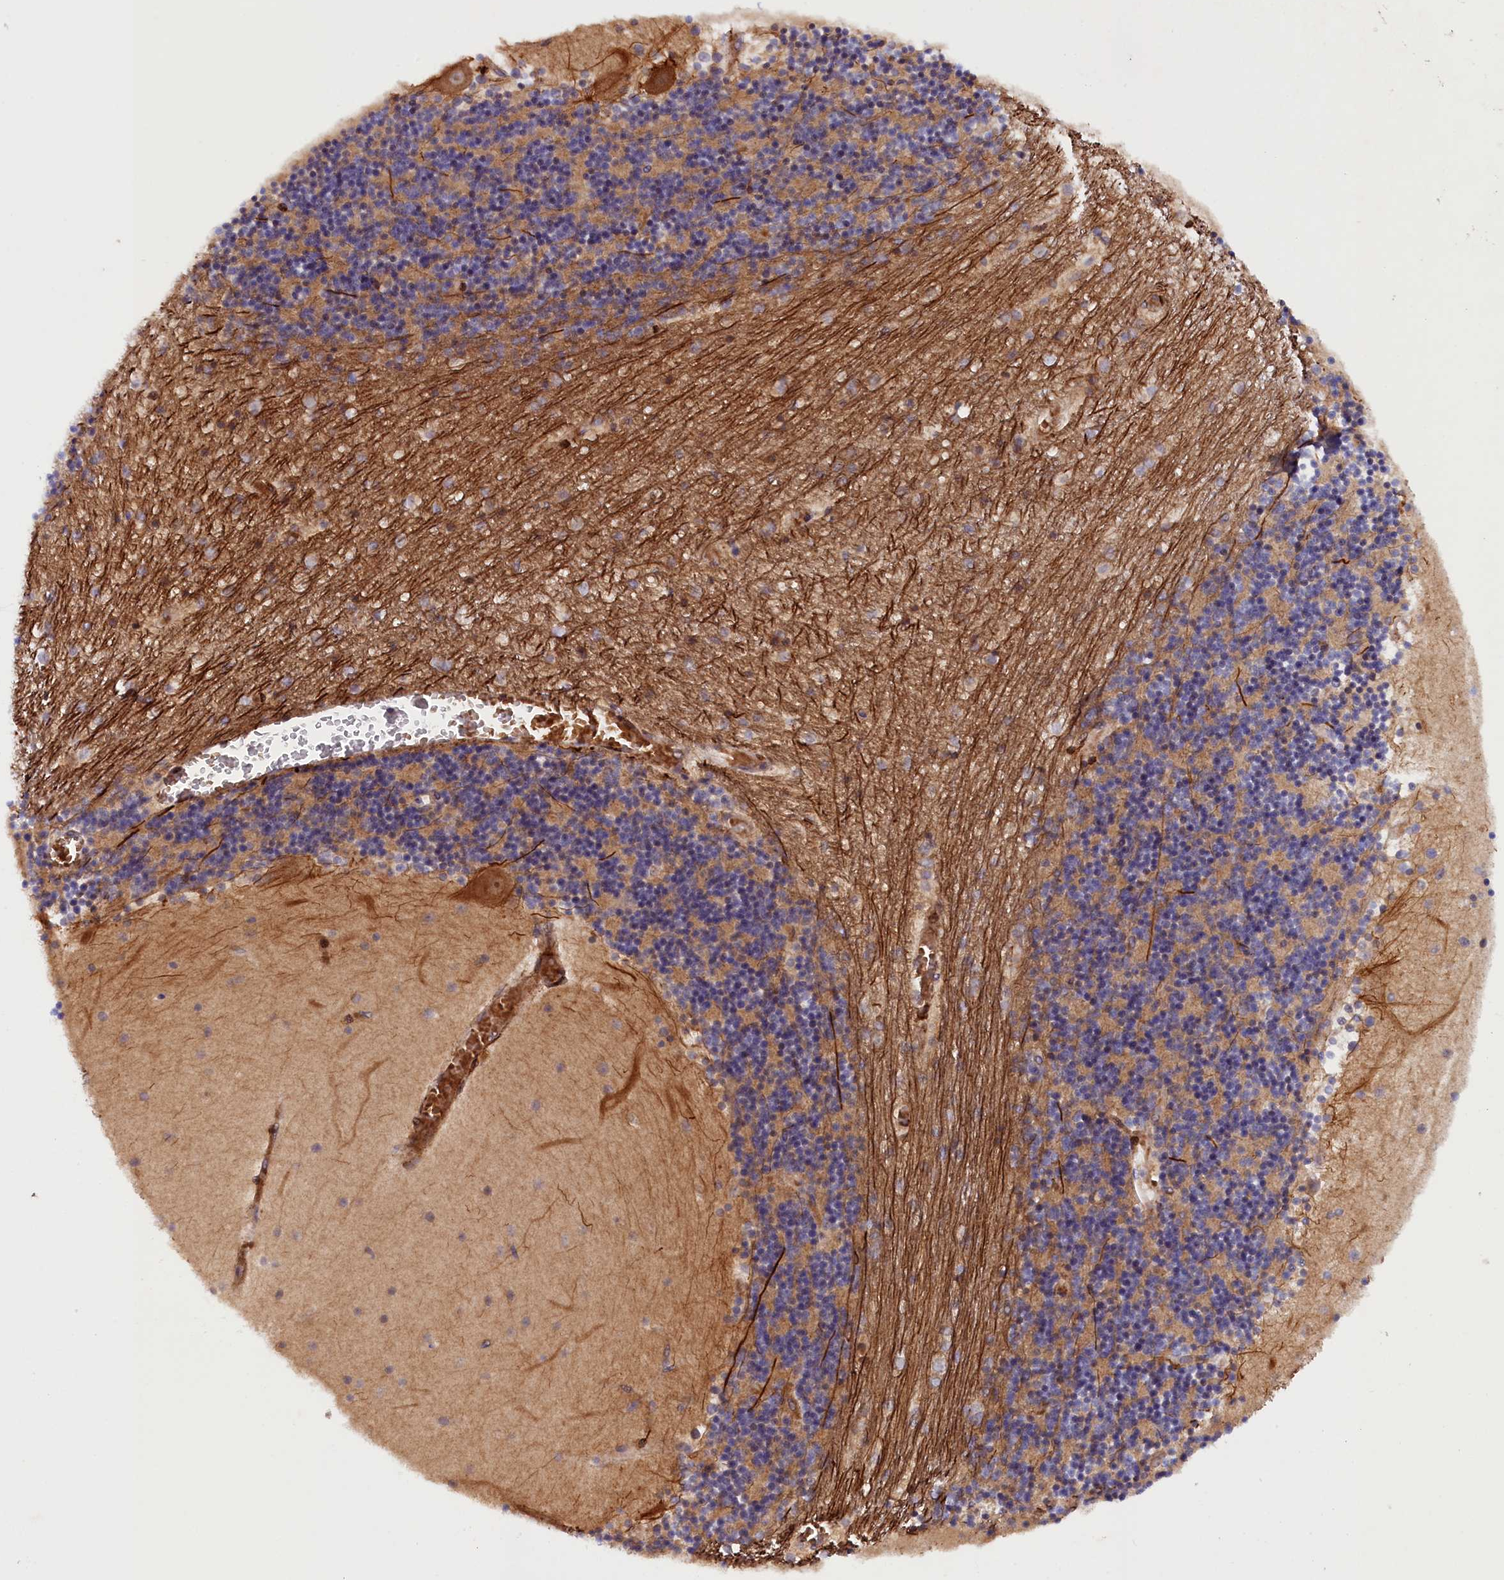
{"staining": {"intensity": "moderate", "quantity": ">75%", "location": "cytoplasmic/membranous"}, "tissue": "cerebellum", "cell_type": "Cells in granular layer", "image_type": "normal", "snomed": [{"axis": "morphology", "description": "Normal tissue, NOS"}, {"axis": "topography", "description": "Cerebellum"}], "caption": "Immunohistochemistry (IHC) staining of benign cerebellum, which reveals medium levels of moderate cytoplasmic/membranous positivity in approximately >75% of cells in granular layer indicating moderate cytoplasmic/membranous protein positivity. The staining was performed using DAB (brown) for protein detection and nuclei were counterstained in hematoxylin (blue).", "gene": "ARRDC4", "patient": {"sex": "female", "age": 28}}